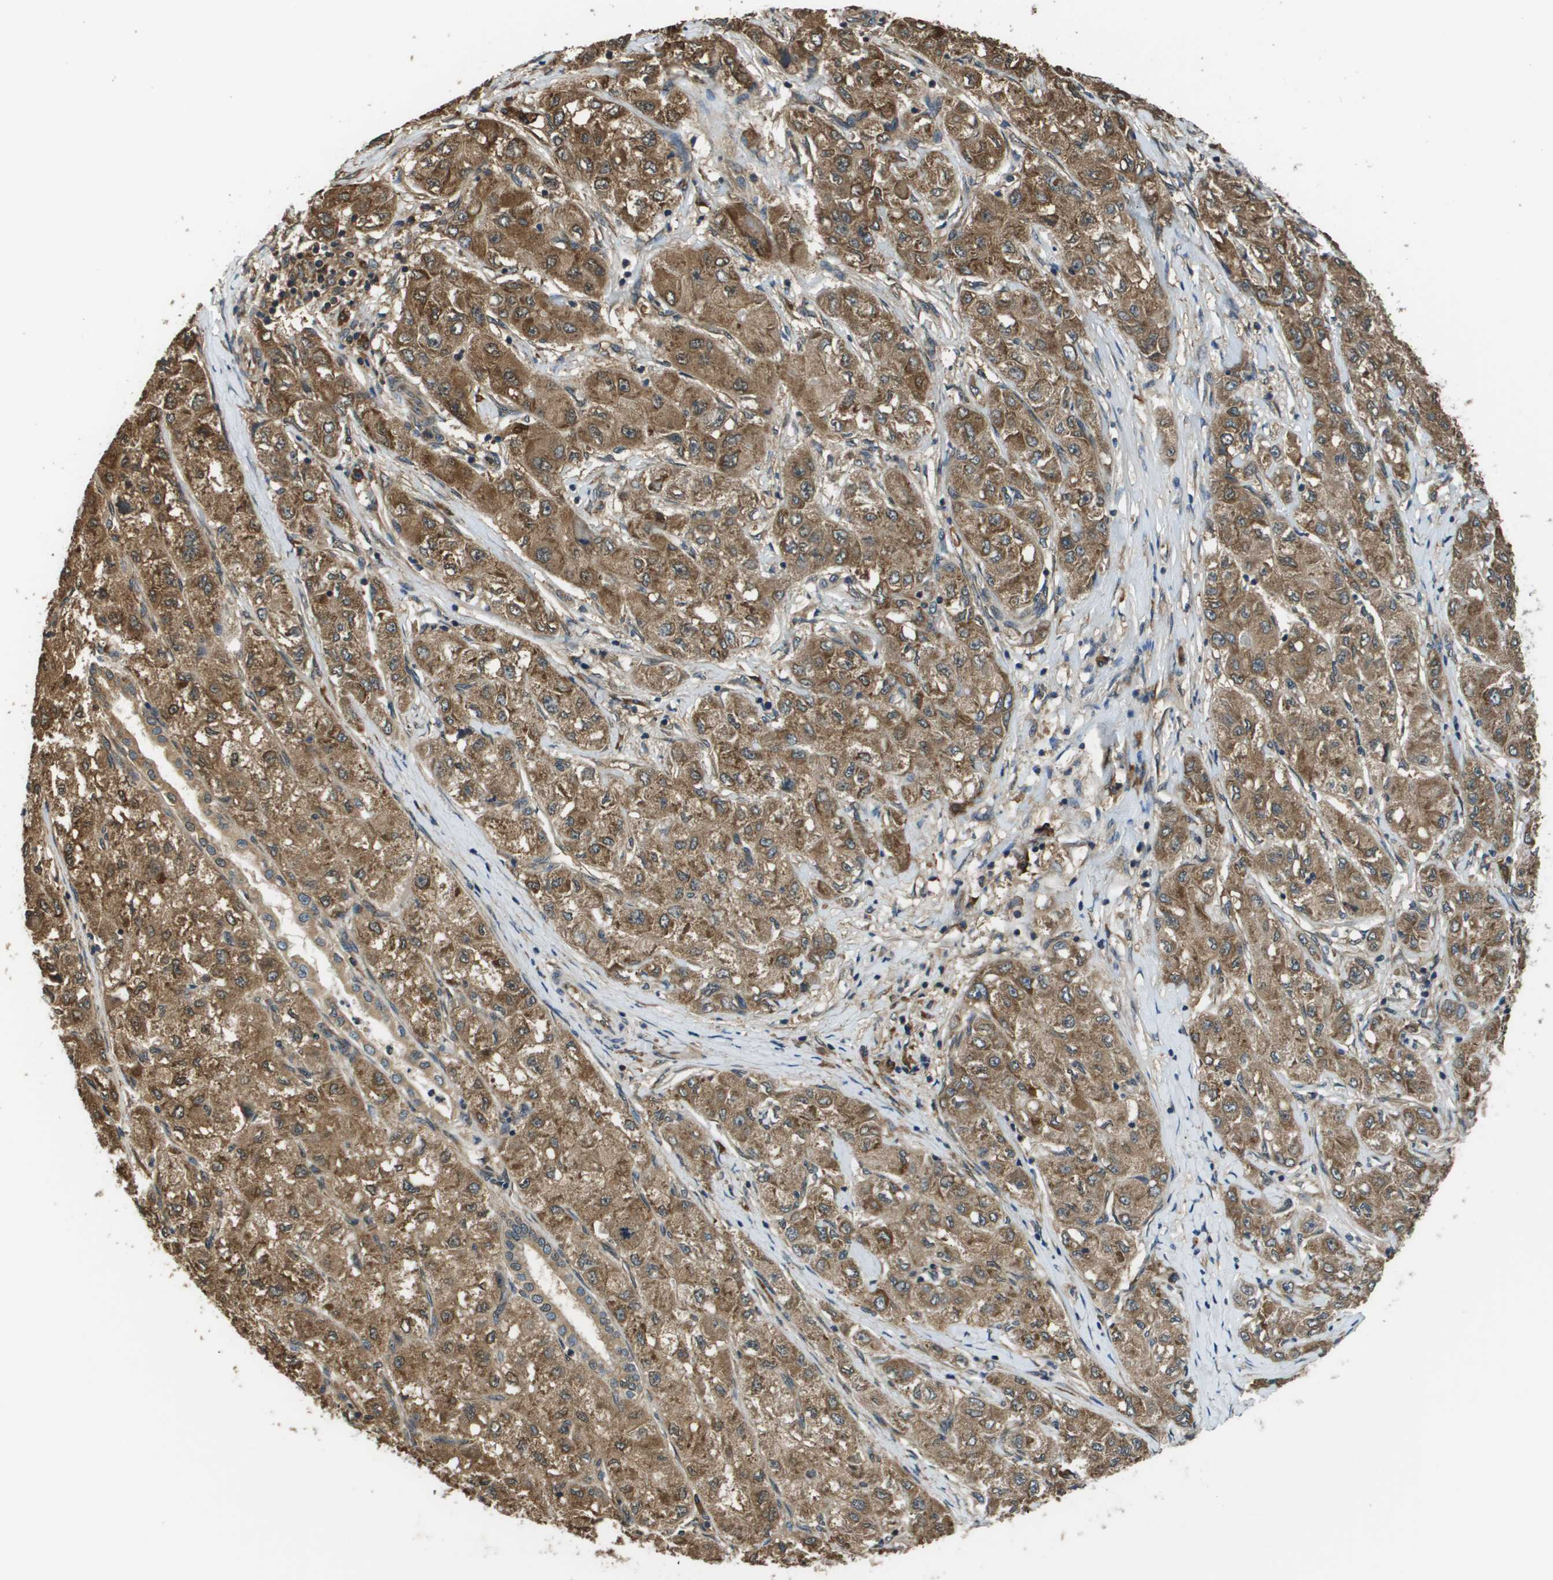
{"staining": {"intensity": "moderate", "quantity": ">75%", "location": "cytoplasmic/membranous"}, "tissue": "liver cancer", "cell_type": "Tumor cells", "image_type": "cancer", "snomed": [{"axis": "morphology", "description": "Carcinoma, Hepatocellular, NOS"}, {"axis": "topography", "description": "Liver"}], "caption": "Protein positivity by immunohistochemistry (IHC) exhibits moderate cytoplasmic/membranous staining in about >75% of tumor cells in liver cancer.", "gene": "SEC62", "patient": {"sex": "male", "age": 80}}